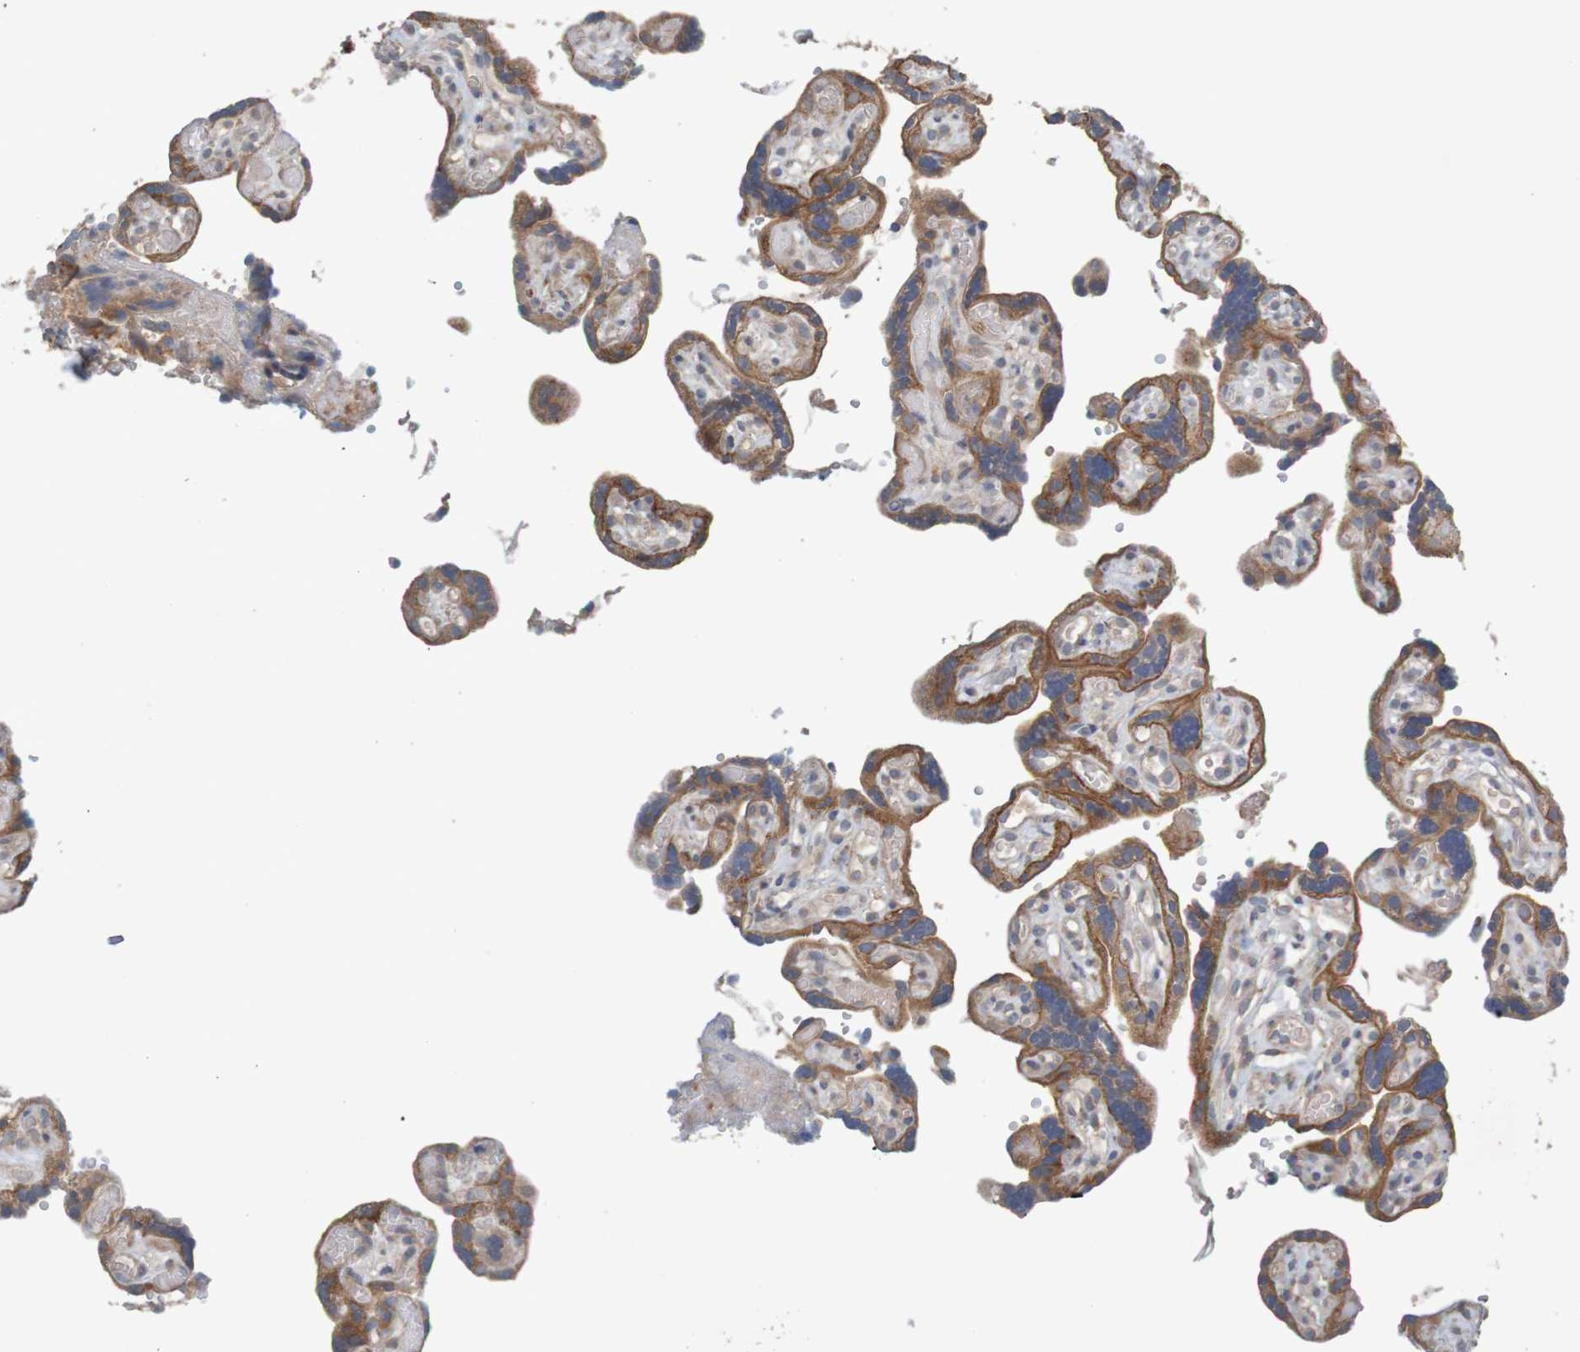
{"staining": {"intensity": "moderate", "quantity": ">75%", "location": "cytoplasmic/membranous"}, "tissue": "placenta", "cell_type": "Decidual cells", "image_type": "normal", "snomed": [{"axis": "morphology", "description": "Normal tissue, NOS"}, {"axis": "topography", "description": "Placenta"}], "caption": "Placenta stained for a protein displays moderate cytoplasmic/membranous positivity in decidual cells. (DAB (3,3'-diaminobenzidine) = brown stain, brightfield microscopy at high magnification).", "gene": "B3GAT2", "patient": {"sex": "female", "age": 30}}